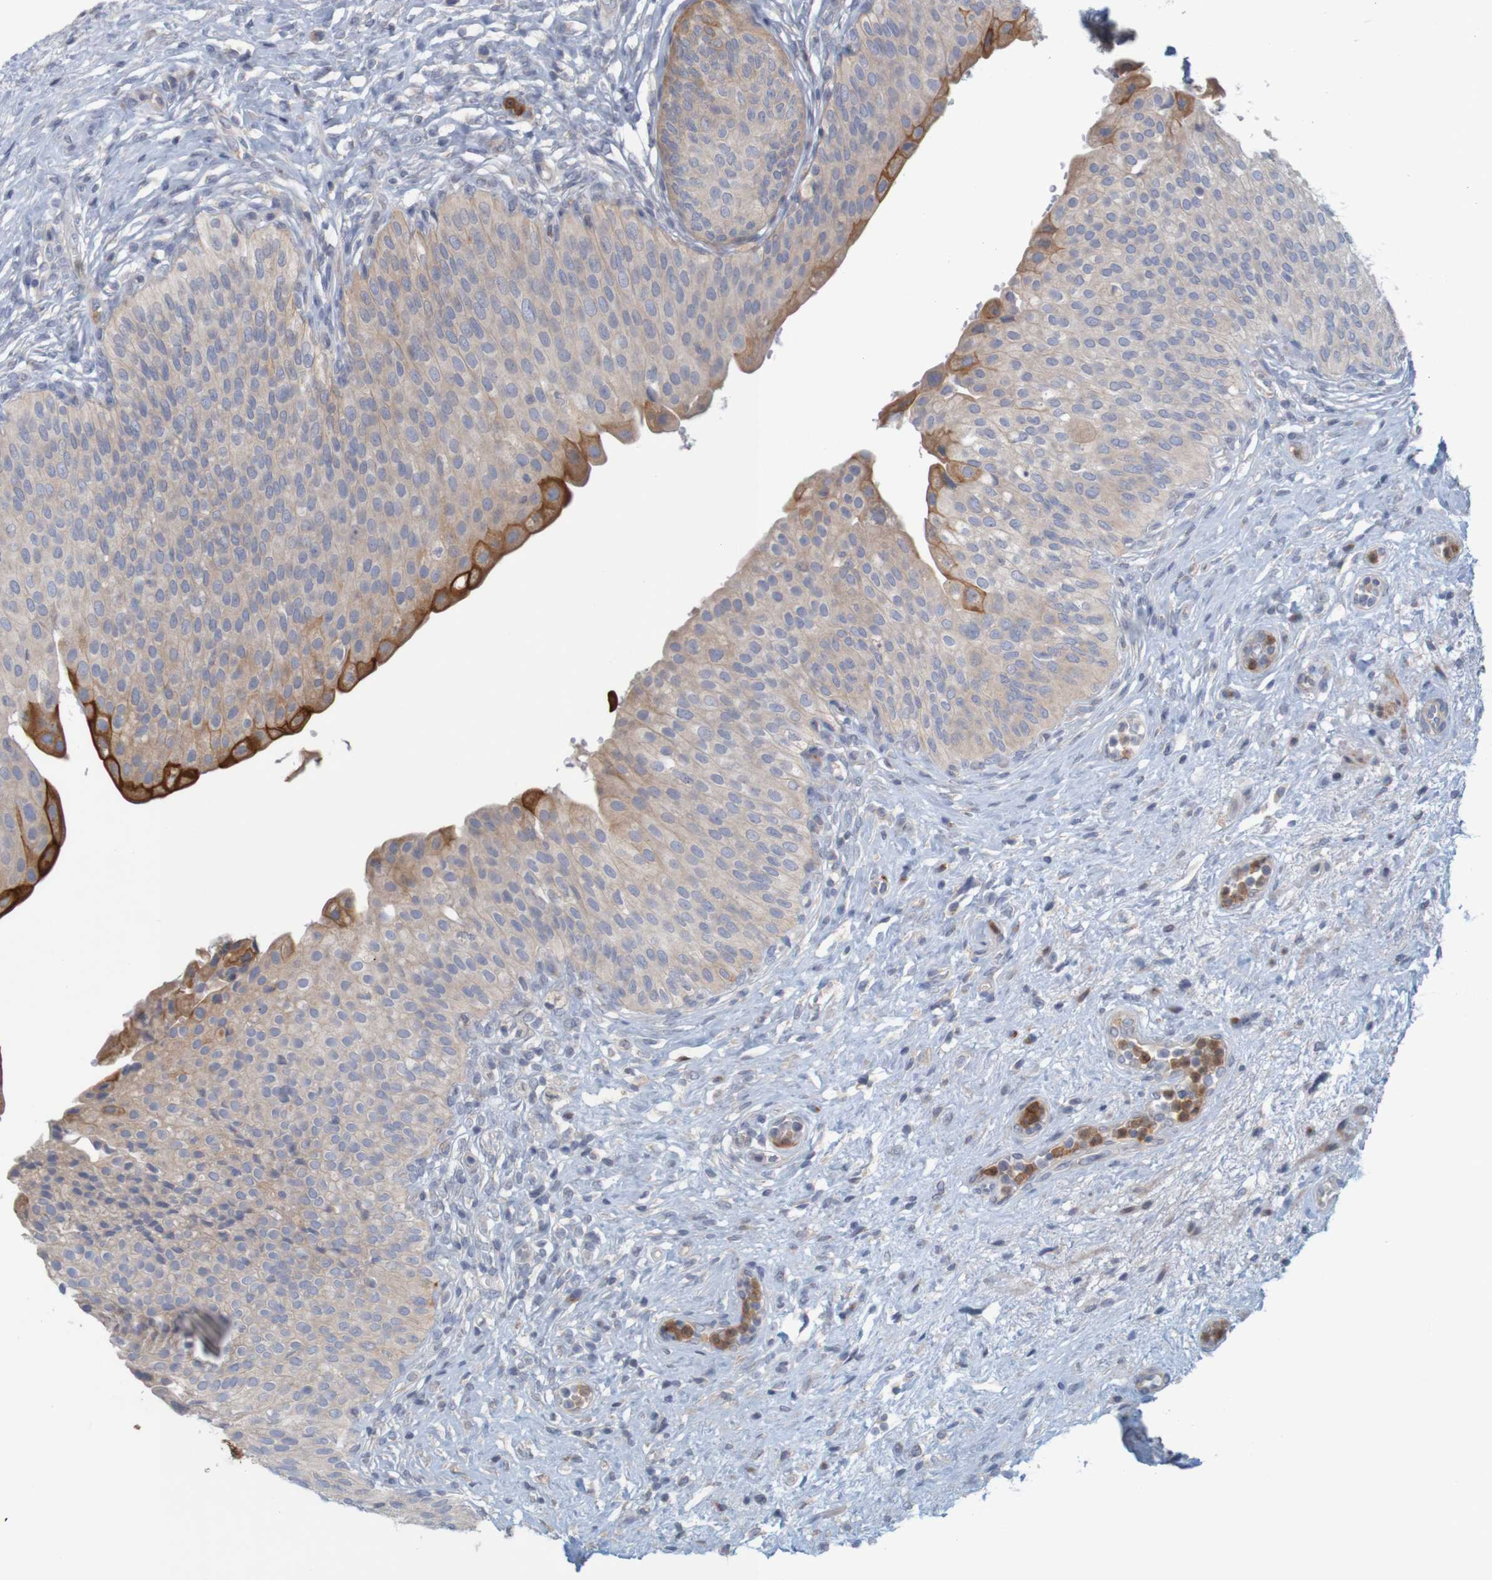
{"staining": {"intensity": "strong", "quantity": "<25%", "location": "cytoplasmic/membranous"}, "tissue": "urinary bladder", "cell_type": "Urothelial cells", "image_type": "normal", "snomed": [{"axis": "morphology", "description": "Normal tissue, NOS"}, {"axis": "topography", "description": "Urinary bladder"}], "caption": "Human urinary bladder stained with a brown dye reveals strong cytoplasmic/membranous positive expression in about <25% of urothelial cells.", "gene": "KRT23", "patient": {"sex": "male", "age": 46}}